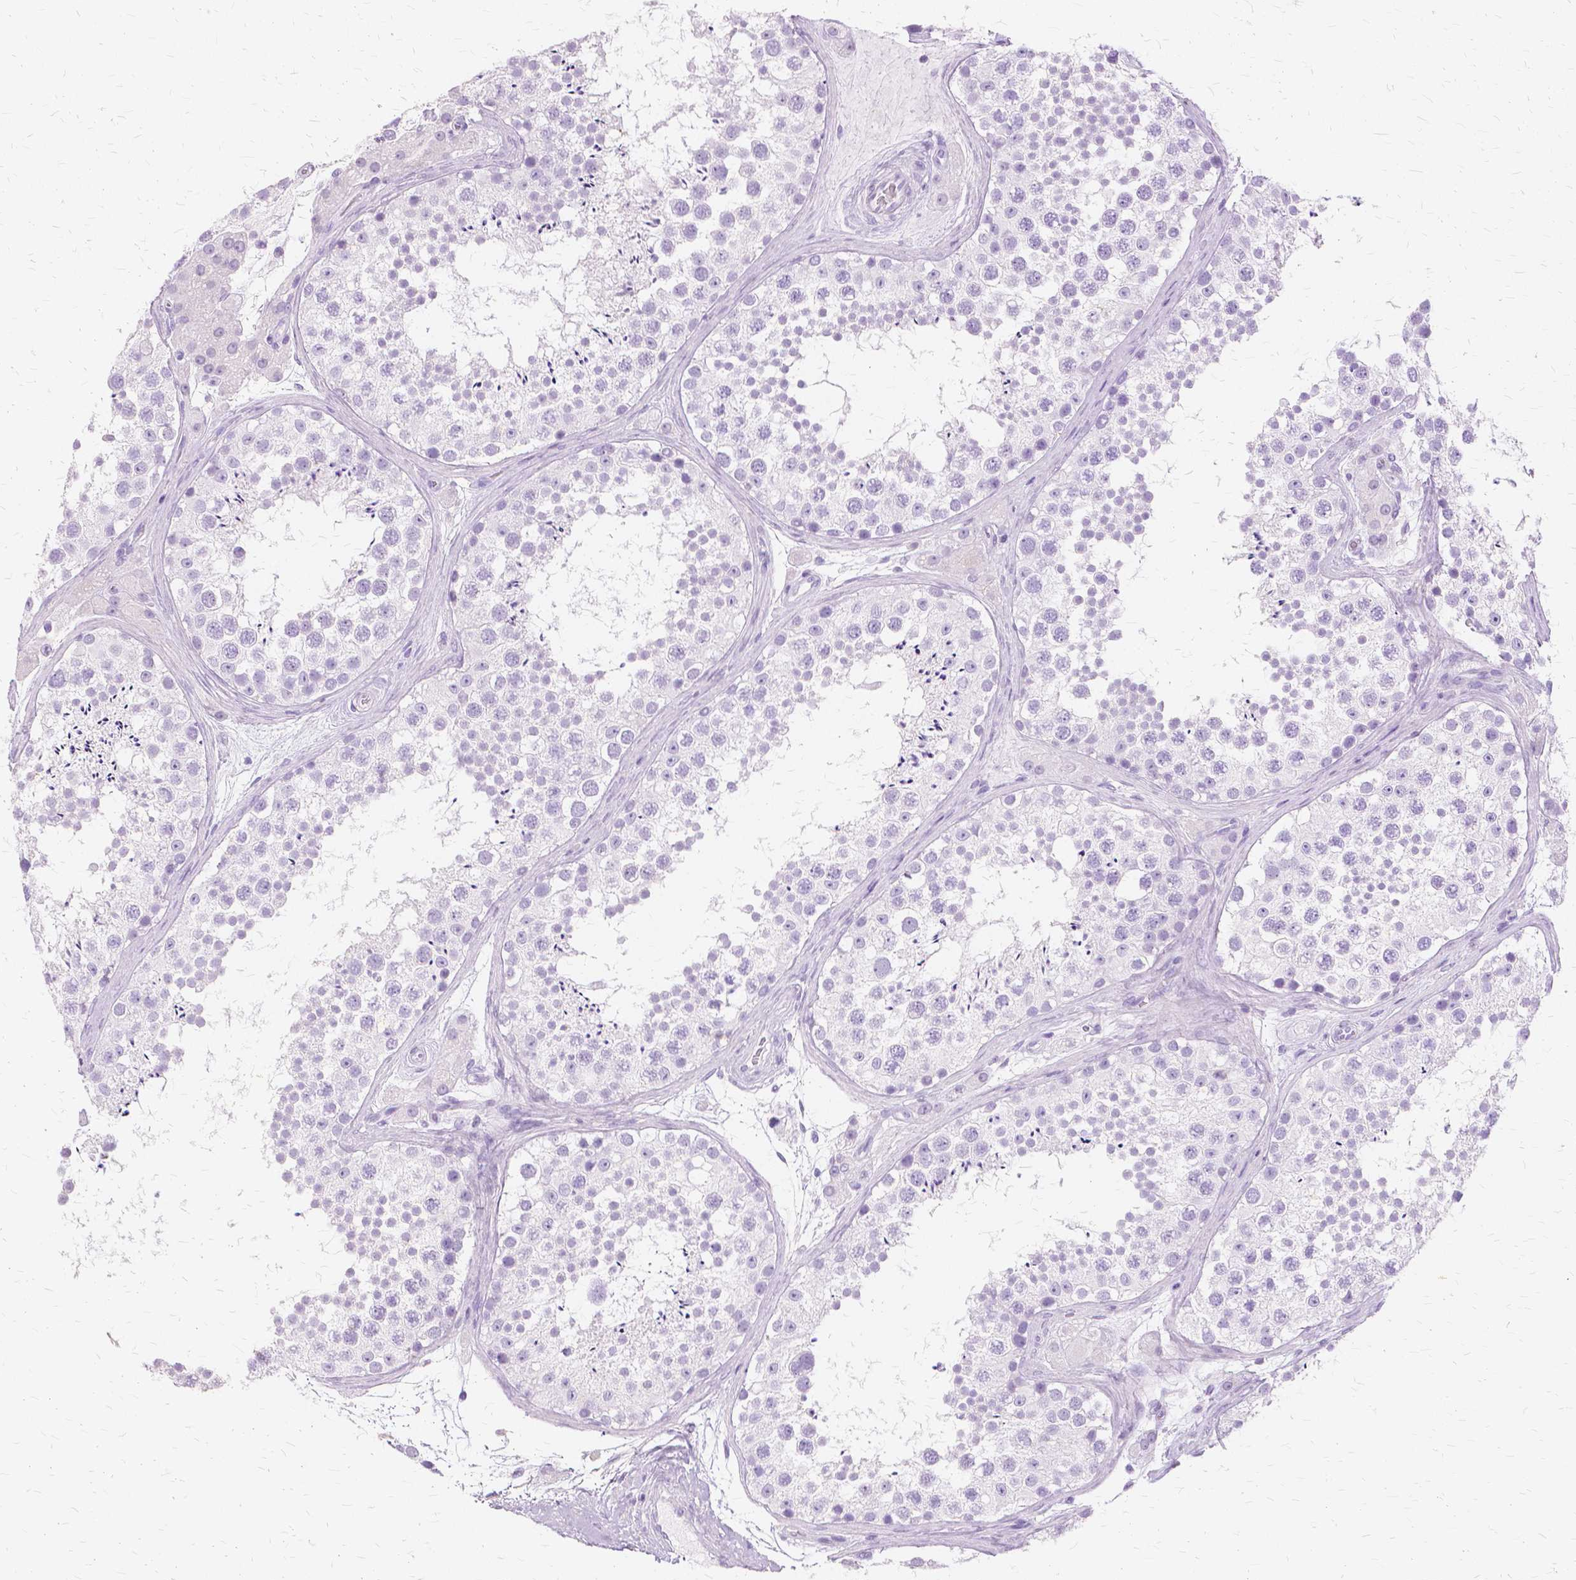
{"staining": {"intensity": "negative", "quantity": "none", "location": "none"}, "tissue": "testis", "cell_type": "Cells in seminiferous ducts", "image_type": "normal", "snomed": [{"axis": "morphology", "description": "Normal tissue, NOS"}, {"axis": "topography", "description": "Testis"}], "caption": "High power microscopy micrograph of an IHC image of normal testis, revealing no significant staining in cells in seminiferous ducts.", "gene": "TGM1", "patient": {"sex": "male", "age": 41}}